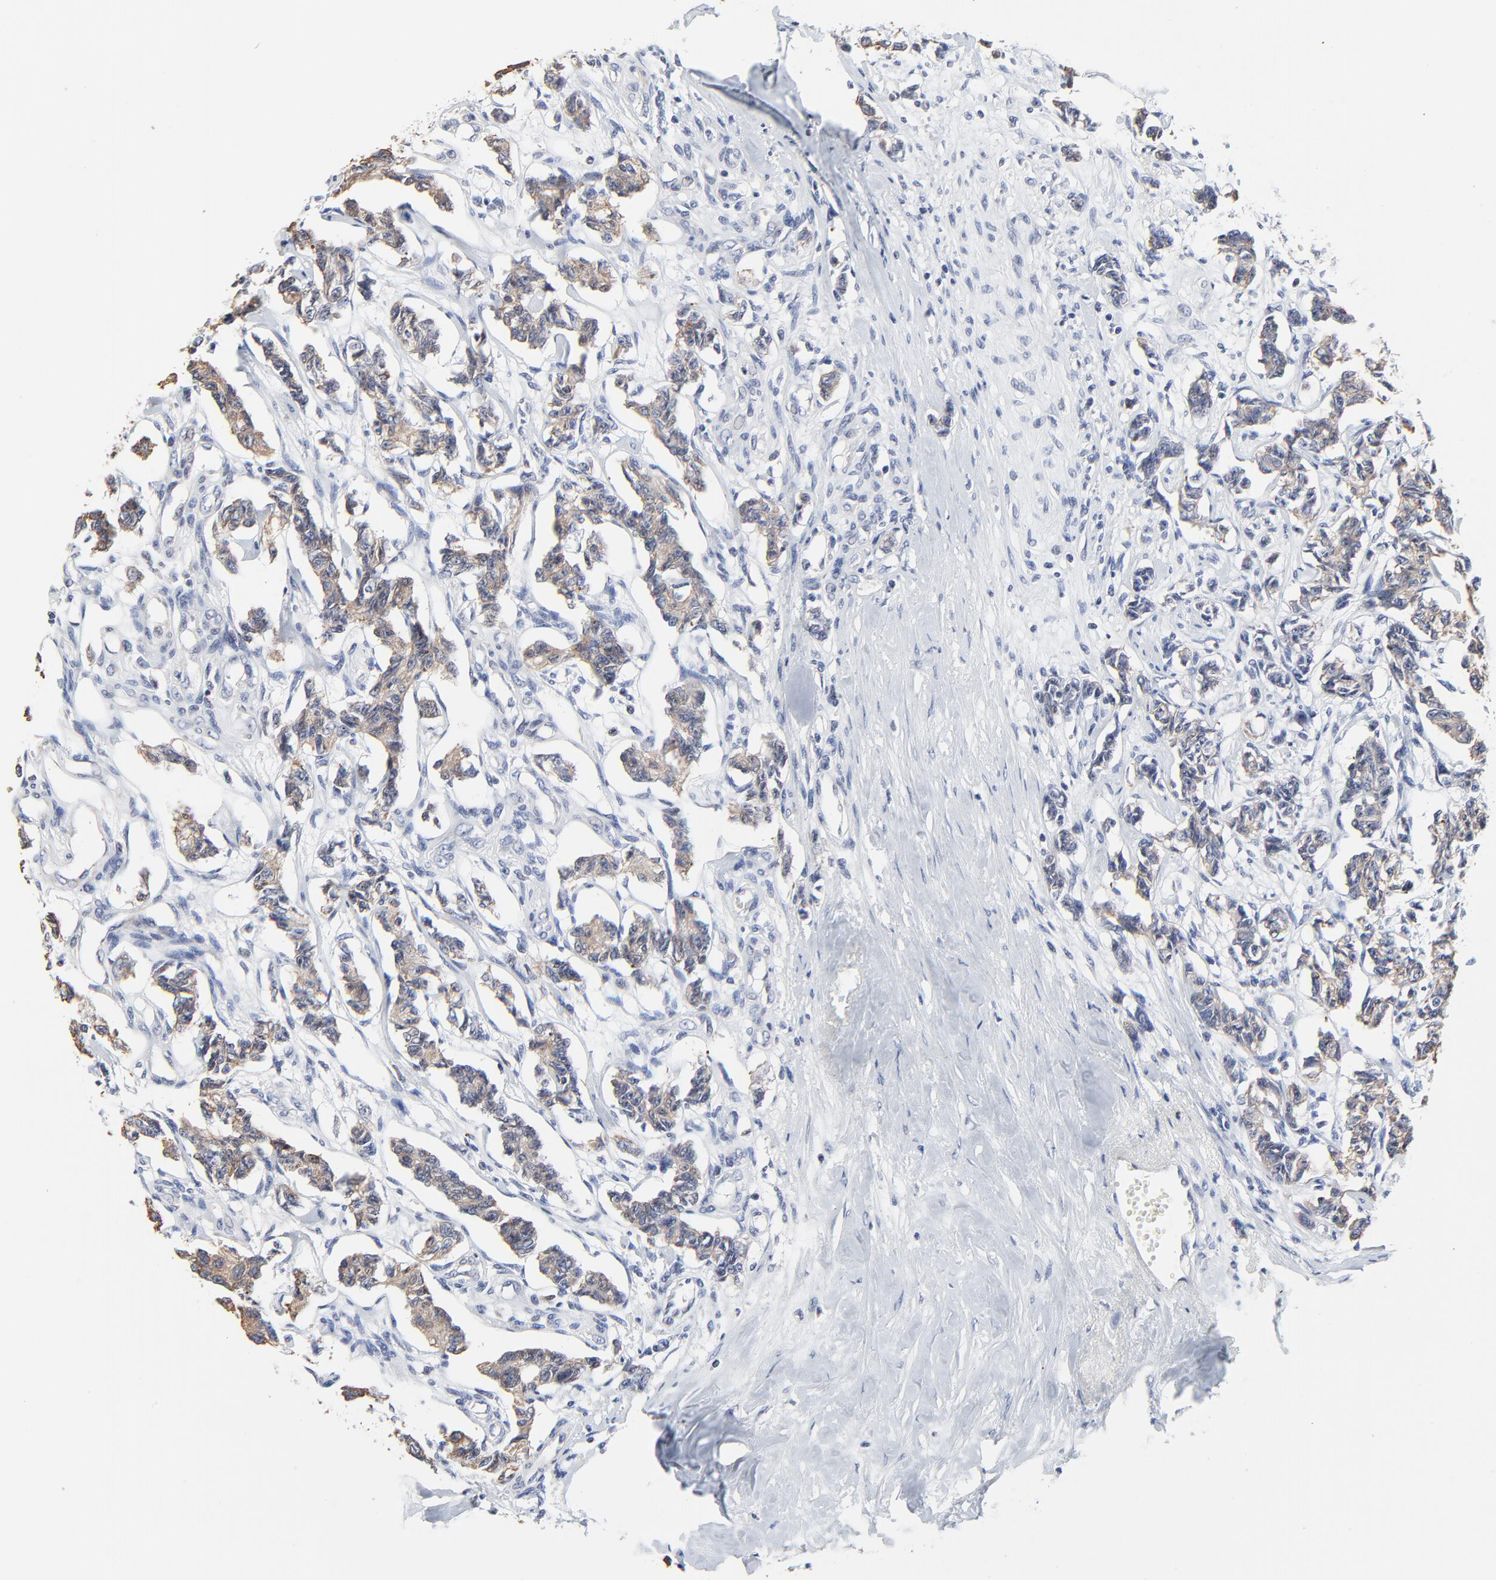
{"staining": {"intensity": "moderate", "quantity": ">75%", "location": "cytoplasmic/membranous"}, "tissue": "renal cancer", "cell_type": "Tumor cells", "image_type": "cancer", "snomed": [{"axis": "morphology", "description": "Carcinoid, malignant, NOS"}, {"axis": "topography", "description": "Kidney"}], "caption": "Brown immunohistochemical staining in renal cancer (carcinoid (malignant)) exhibits moderate cytoplasmic/membranous expression in about >75% of tumor cells.", "gene": "LNX1", "patient": {"sex": "female", "age": 41}}